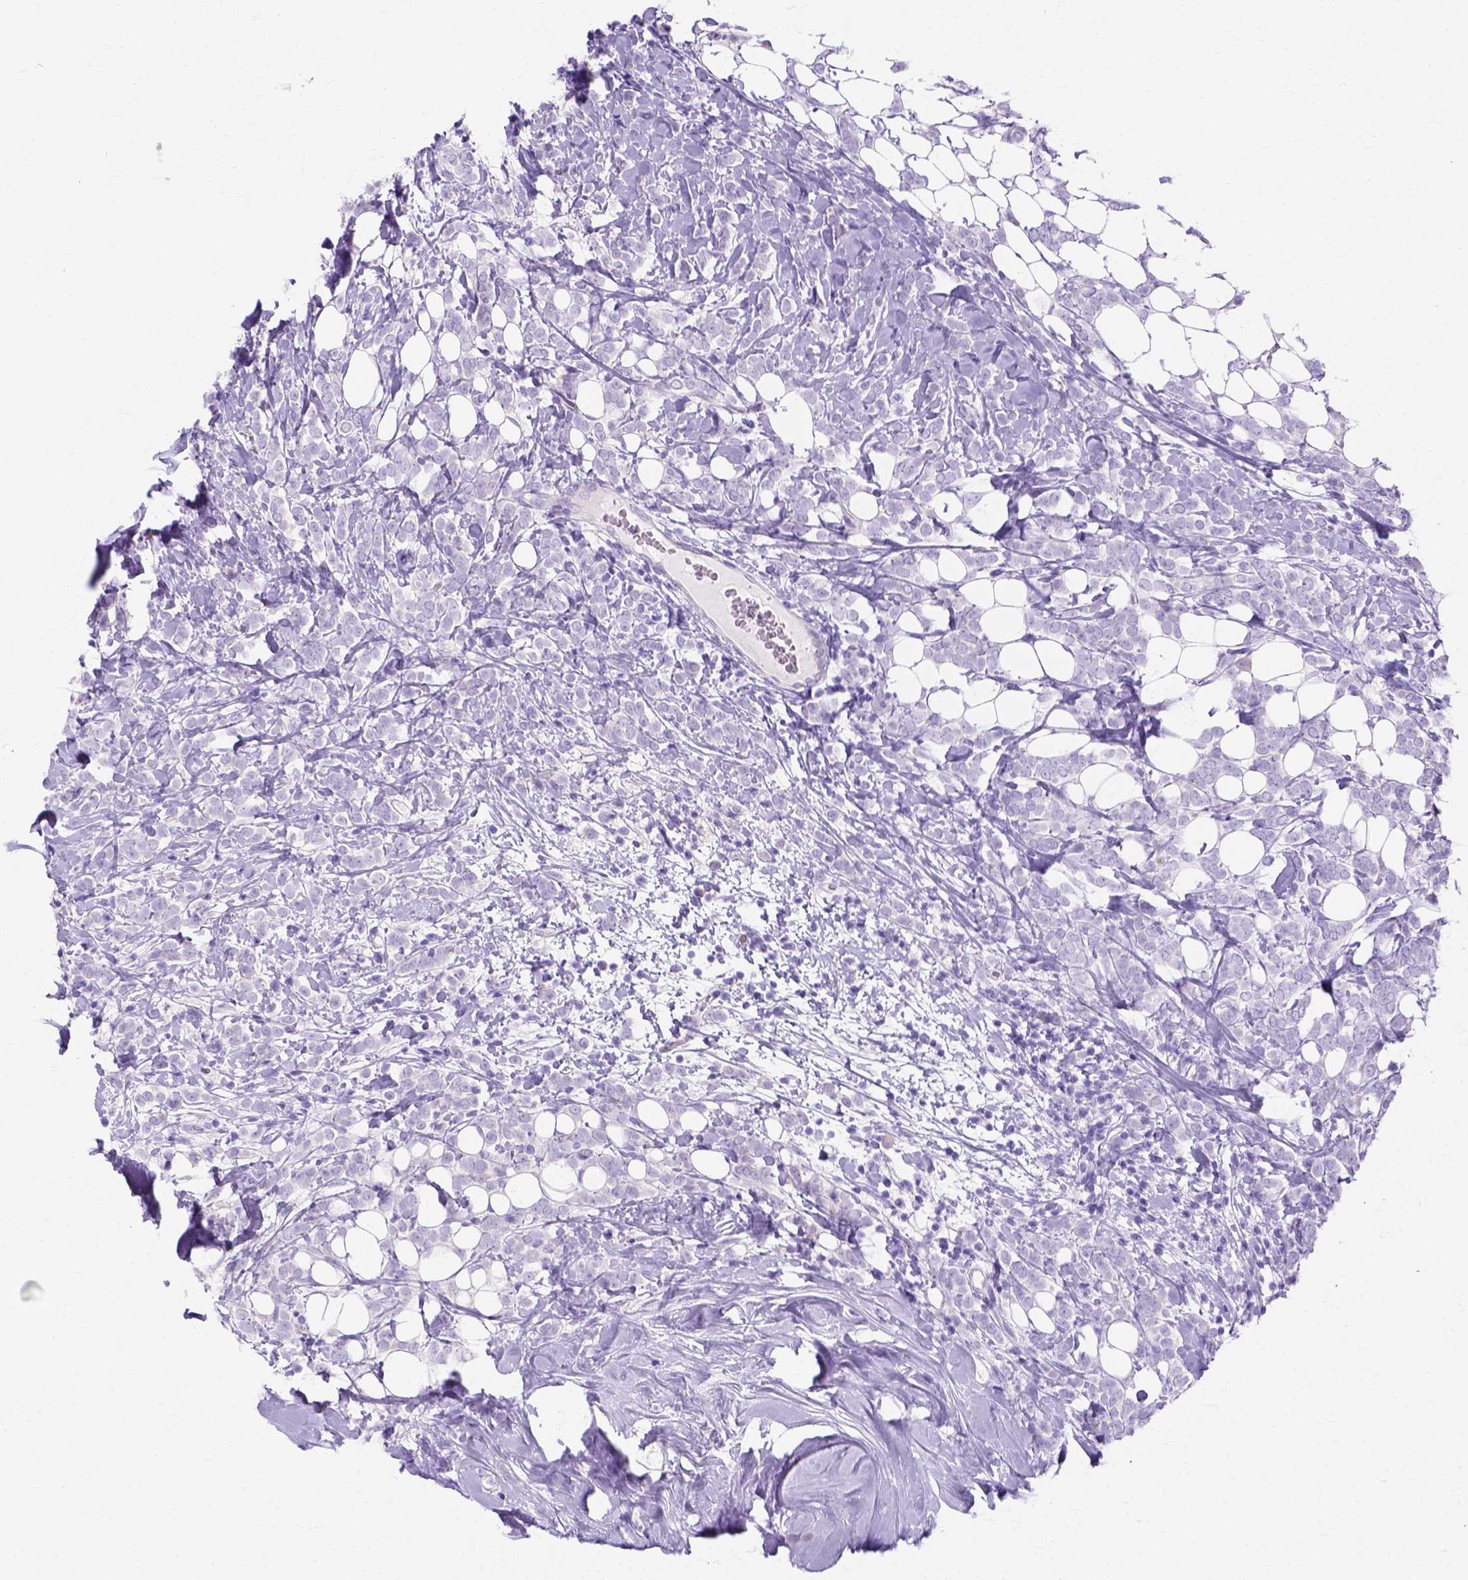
{"staining": {"intensity": "negative", "quantity": "none", "location": "none"}, "tissue": "breast cancer", "cell_type": "Tumor cells", "image_type": "cancer", "snomed": [{"axis": "morphology", "description": "Lobular carcinoma"}, {"axis": "topography", "description": "Breast"}], "caption": "High power microscopy photomicrograph of an IHC image of breast cancer, revealing no significant expression in tumor cells.", "gene": "MYH15", "patient": {"sex": "female", "age": 49}}